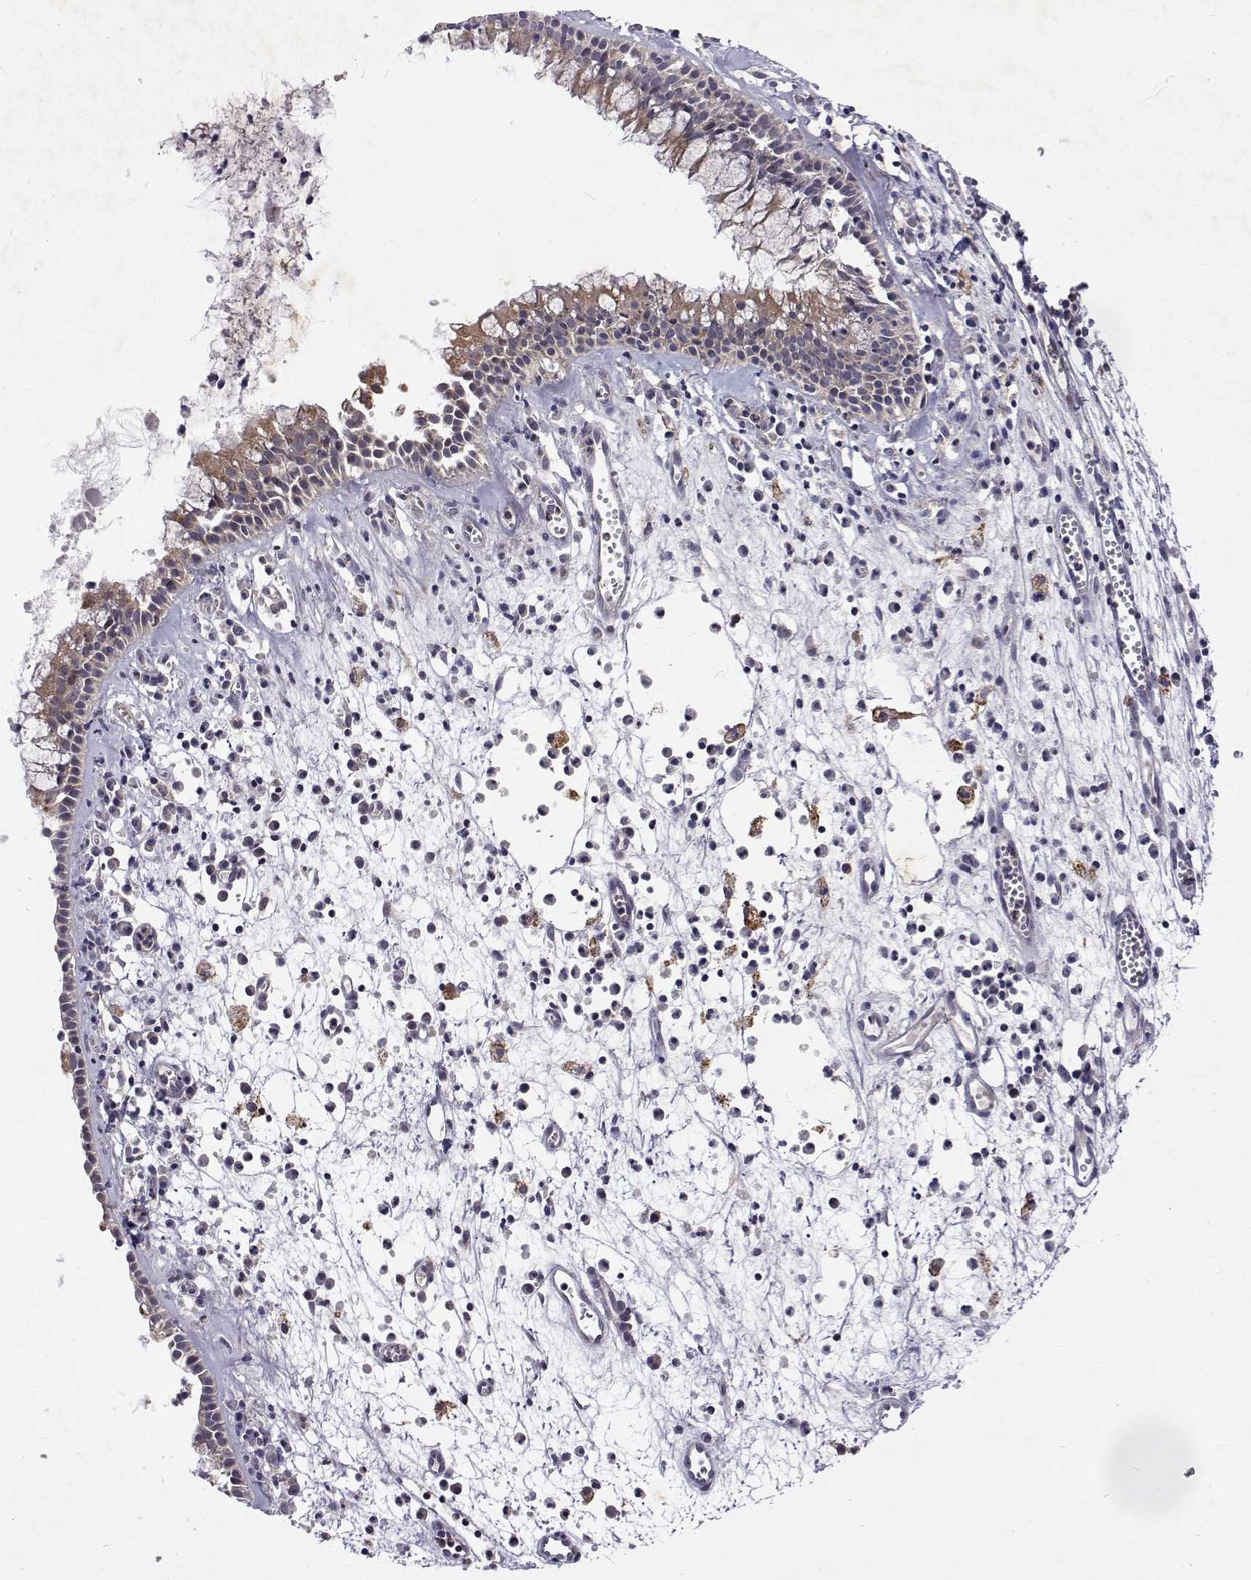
{"staining": {"intensity": "weak", "quantity": "25%-75%", "location": "cytoplasmic/membranous"}, "tissue": "nasopharynx", "cell_type": "Respiratory epithelial cells", "image_type": "normal", "snomed": [{"axis": "morphology", "description": "Normal tissue, NOS"}, {"axis": "topography", "description": "Nasopharynx"}], "caption": "The immunohistochemical stain highlights weak cytoplasmic/membranous staining in respiratory epithelial cells of benign nasopharynx. (Stains: DAB (3,3'-diaminobenzidine) in brown, nuclei in blue, Microscopy: brightfield microscopy at high magnification).", "gene": "ALKBH8", "patient": {"sex": "female", "age": 52}}